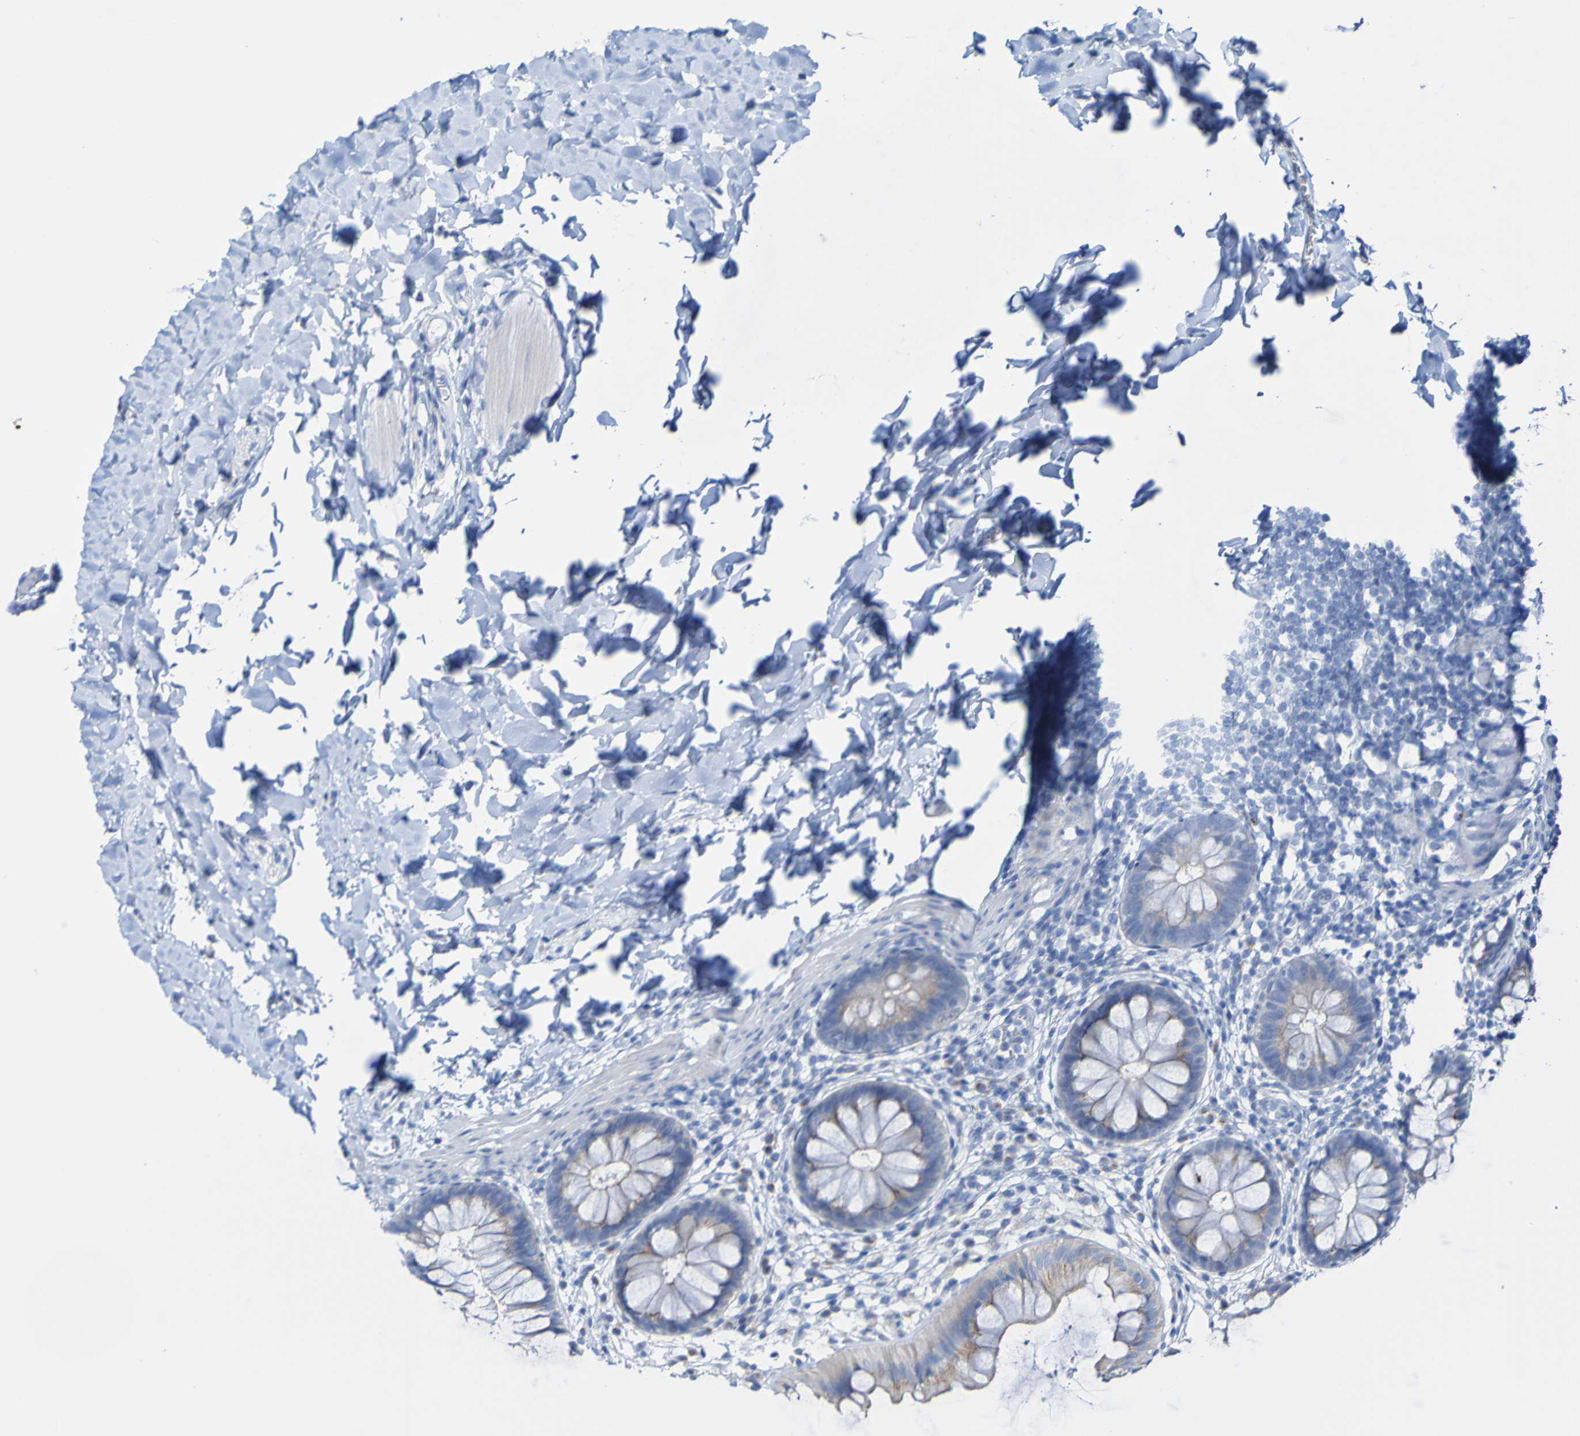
{"staining": {"intensity": "weak", "quantity": ">75%", "location": "cytoplasmic/membranous"}, "tissue": "rectum", "cell_type": "Glandular cells", "image_type": "normal", "snomed": [{"axis": "morphology", "description": "Normal tissue, NOS"}, {"axis": "topography", "description": "Rectum"}], "caption": "The immunohistochemical stain labels weak cytoplasmic/membranous expression in glandular cells of benign rectum. (Stains: DAB in brown, nuclei in blue, Microscopy: brightfield microscopy at high magnification).", "gene": "ACMSD", "patient": {"sex": "female", "age": 24}}